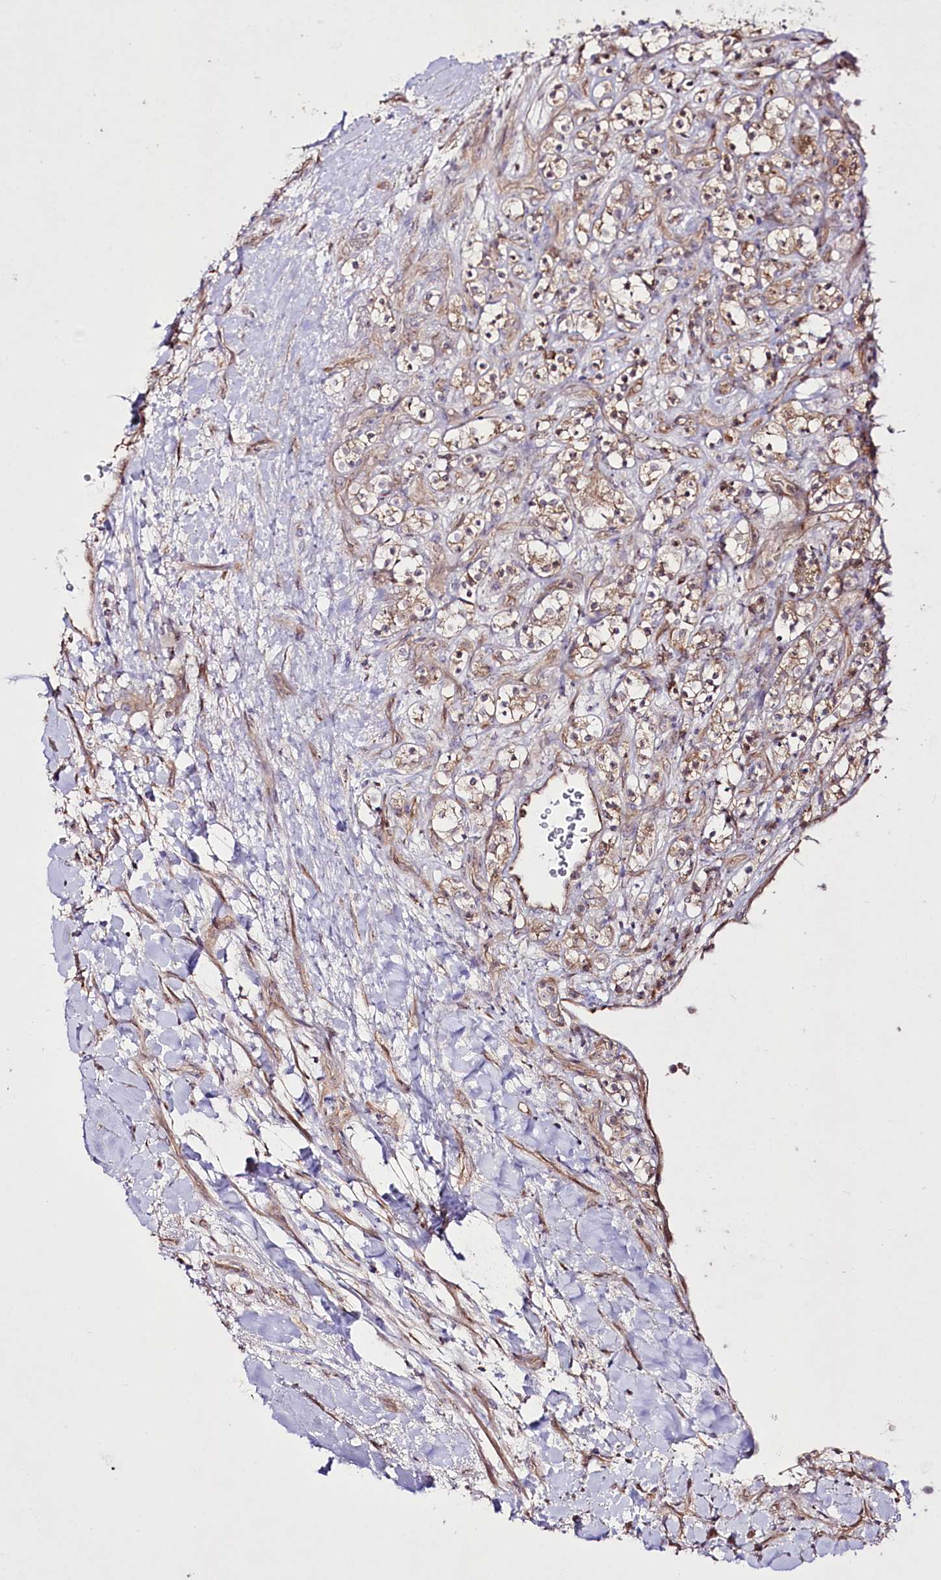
{"staining": {"intensity": "moderate", "quantity": ">75%", "location": "cytoplasmic/membranous"}, "tissue": "renal cancer", "cell_type": "Tumor cells", "image_type": "cancer", "snomed": [{"axis": "morphology", "description": "Adenocarcinoma, NOS"}, {"axis": "topography", "description": "Kidney"}], "caption": "Protein staining of renal cancer (adenocarcinoma) tissue shows moderate cytoplasmic/membranous expression in about >75% of tumor cells.", "gene": "REXO2", "patient": {"sex": "male", "age": 77}}